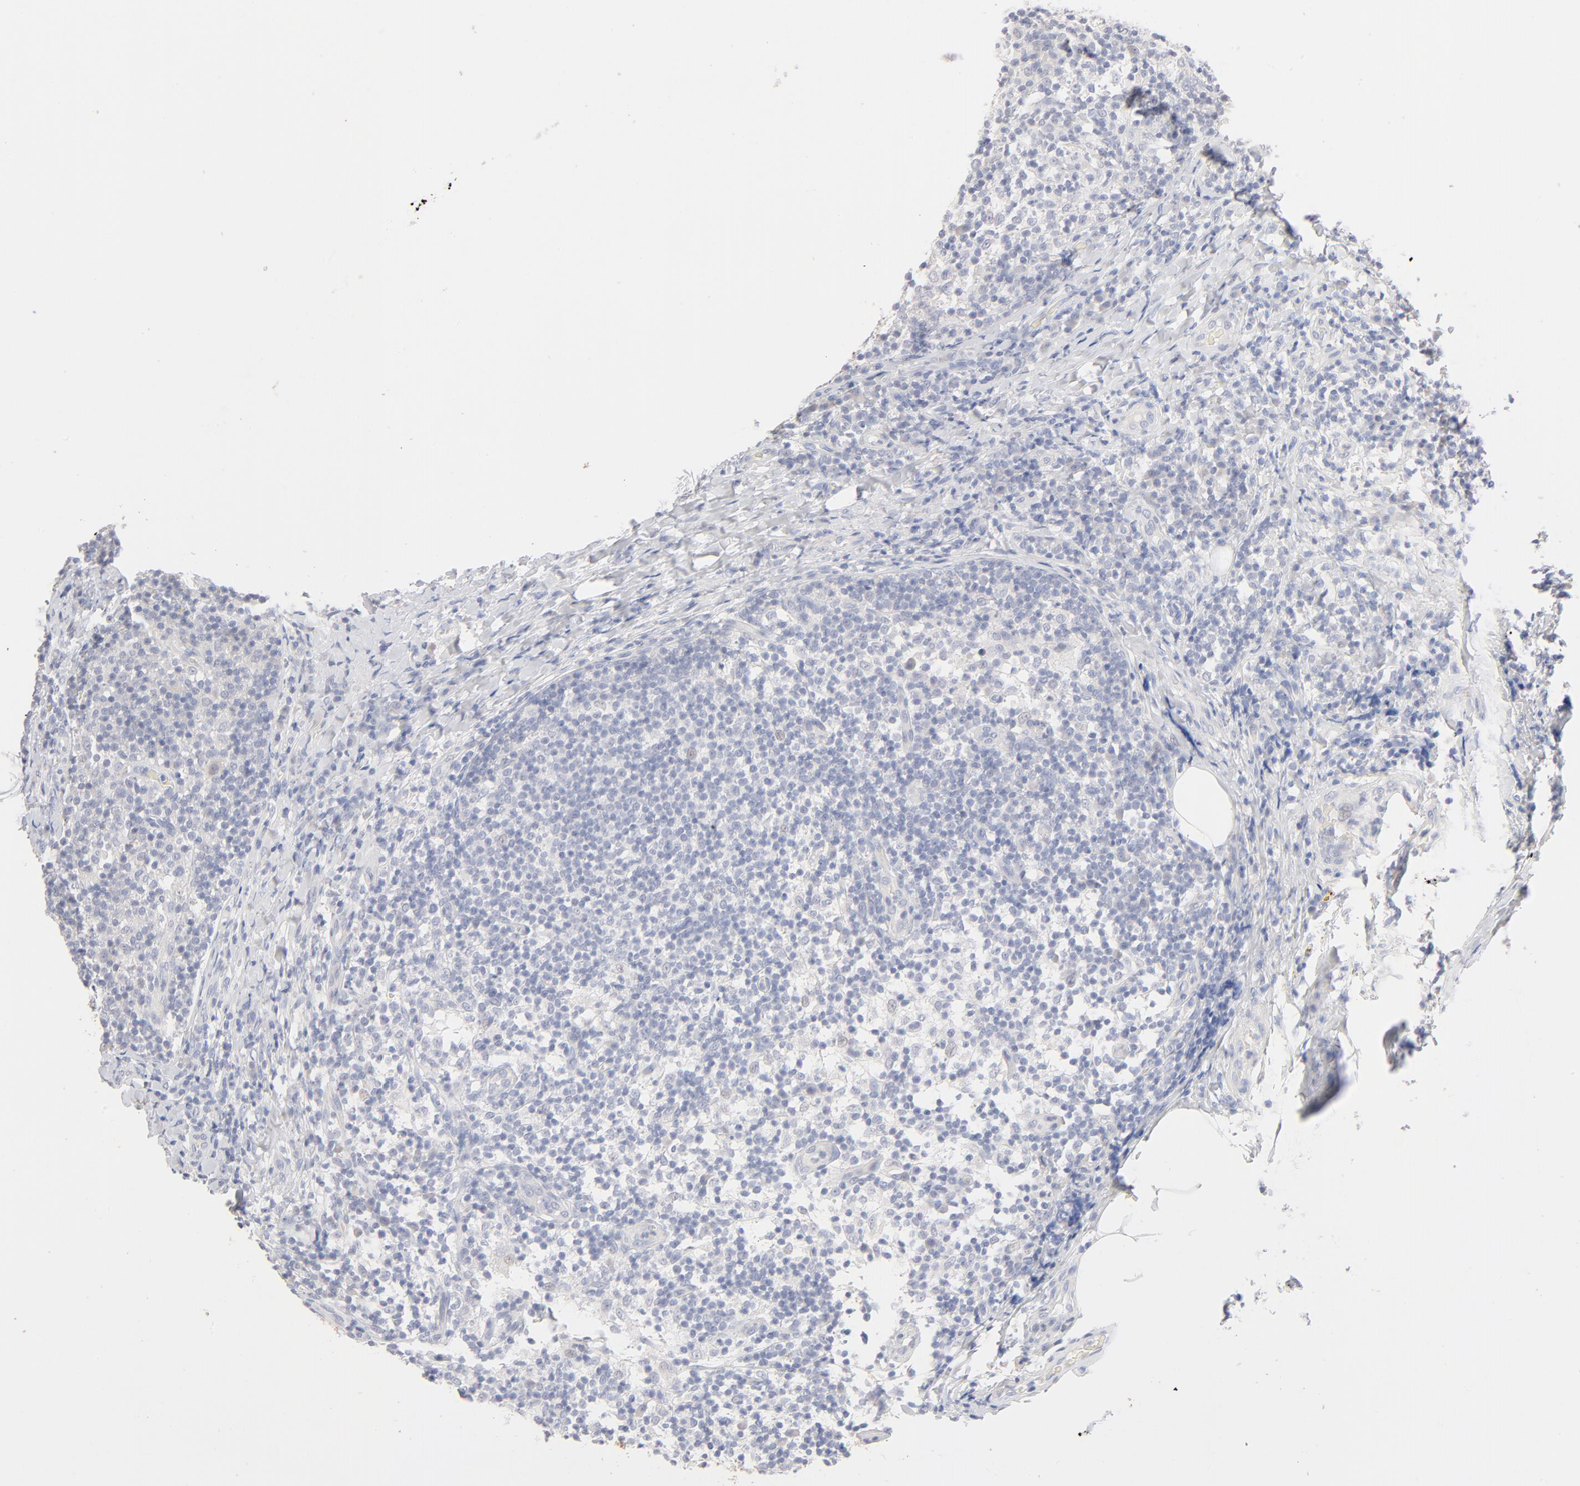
{"staining": {"intensity": "negative", "quantity": "none", "location": "none"}, "tissue": "lymph node", "cell_type": "Germinal center cells", "image_type": "normal", "snomed": [{"axis": "morphology", "description": "Normal tissue, NOS"}, {"axis": "morphology", "description": "Inflammation, NOS"}, {"axis": "topography", "description": "Lymph node"}], "caption": "A high-resolution image shows immunohistochemistry (IHC) staining of normal lymph node, which shows no significant staining in germinal center cells. Nuclei are stained in blue.", "gene": "ONECUT1", "patient": {"sex": "male", "age": 46}}